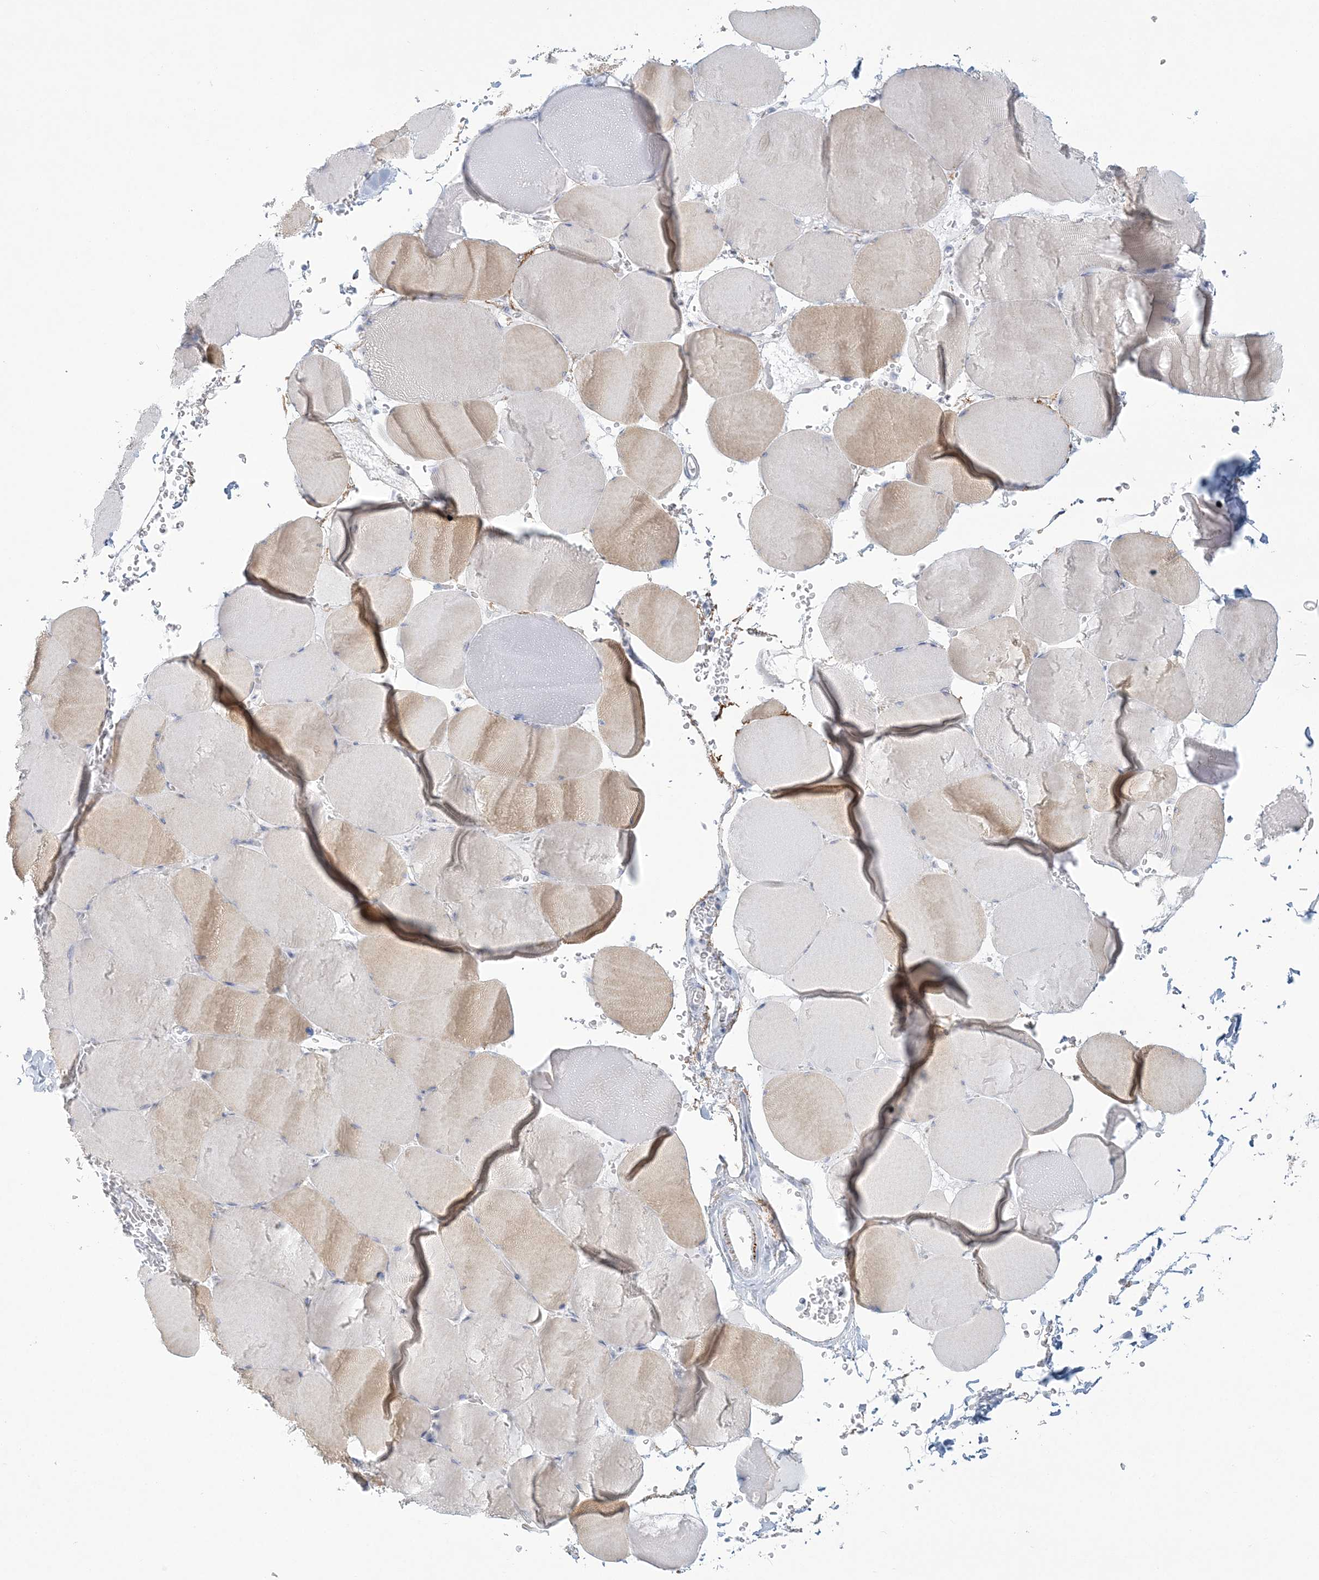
{"staining": {"intensity": "weak", "quantity": "25%-75%", "location": "cytoplasmic/membranous"}, "tissue": "skeletal muscle", "cell_type": "Myocytes", "image_type": "normal", "snomed": [{"axis": "morphology", "description": "Normal tissue, NOS"}, {"axis": "topography", "description": "Skeletal muscle"}, {"axis": "topography", "description": "Head-Neck"}], "caption": "IHC micrograph of benign skeletal muscle: human skeletal muscle stained using immunohistochemistry demonstrates low levels of weak protein expression localized specifically in the cytoplasmic/membranous of myocytes, appearing as a cytoplasmic/membranous brown color.", "gene": "ENSG00000288637", "patient": {"sex": "male", "age": 66}}